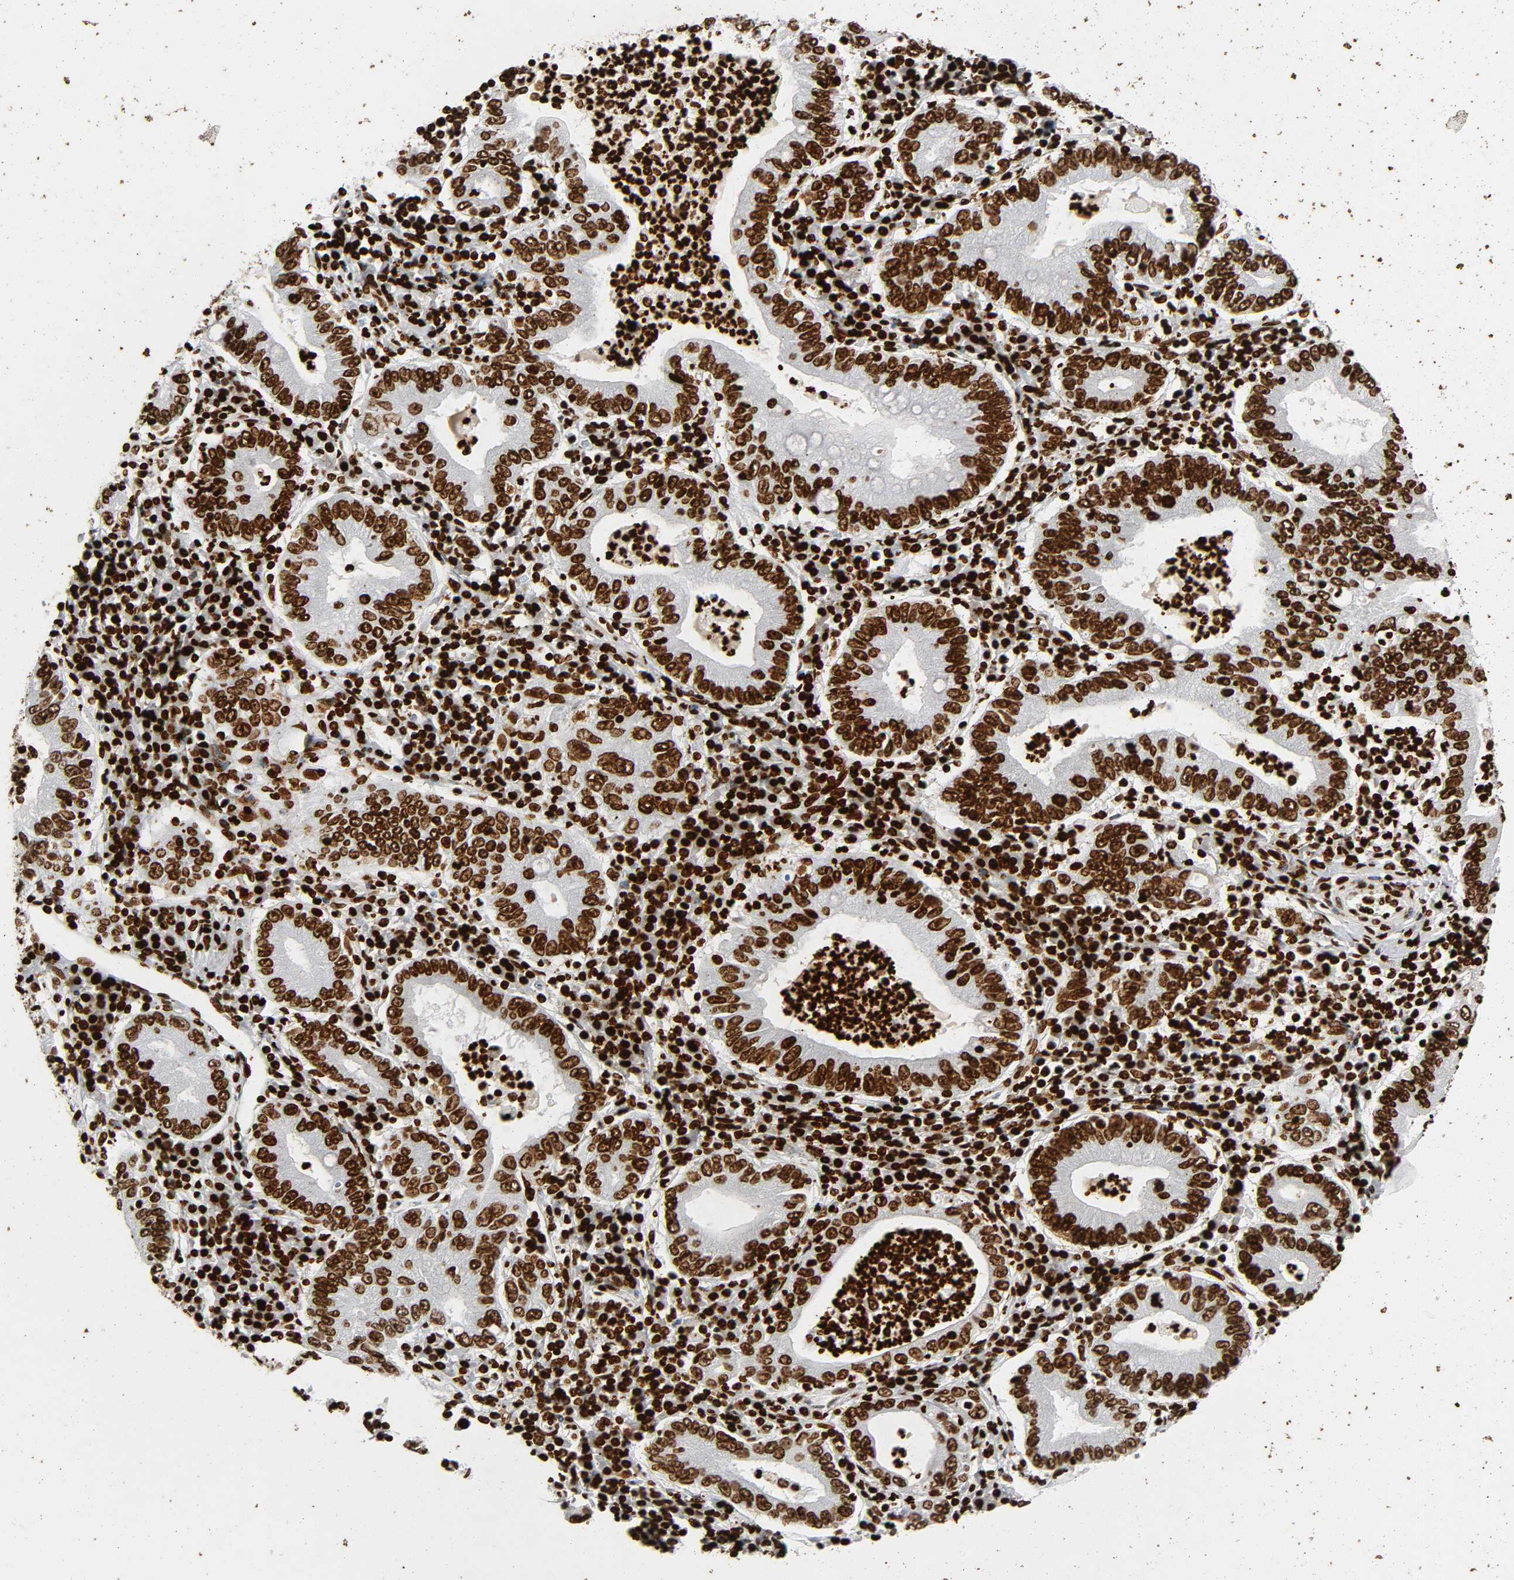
{"staining": {"intensity": "strong", "quantity": ">75%", "location": "nuclear"}, "tissue": "stomach cancer", "cell_type": "Tumor cells", "image_type": "cancer", "snomed": [{"axis": "morphology", "description": "Normal tissue, NOS"}, {"axis": "morphology", "description": "Adenocarcinoma, NOS"}, {"axis": "topography", "description": "Esophagus"}, {"axis": "topography", "description": "Stomach, upper"}, {"axis": "topography", "description": "Peripheral nerve tissue"}], "caption": "A brown stain labels strong nuclear positivity of a protein in stomach adenocarcinoma tumor cells.", "gene": "RXRA", "patient": {"sex": "male", "age": 62}}